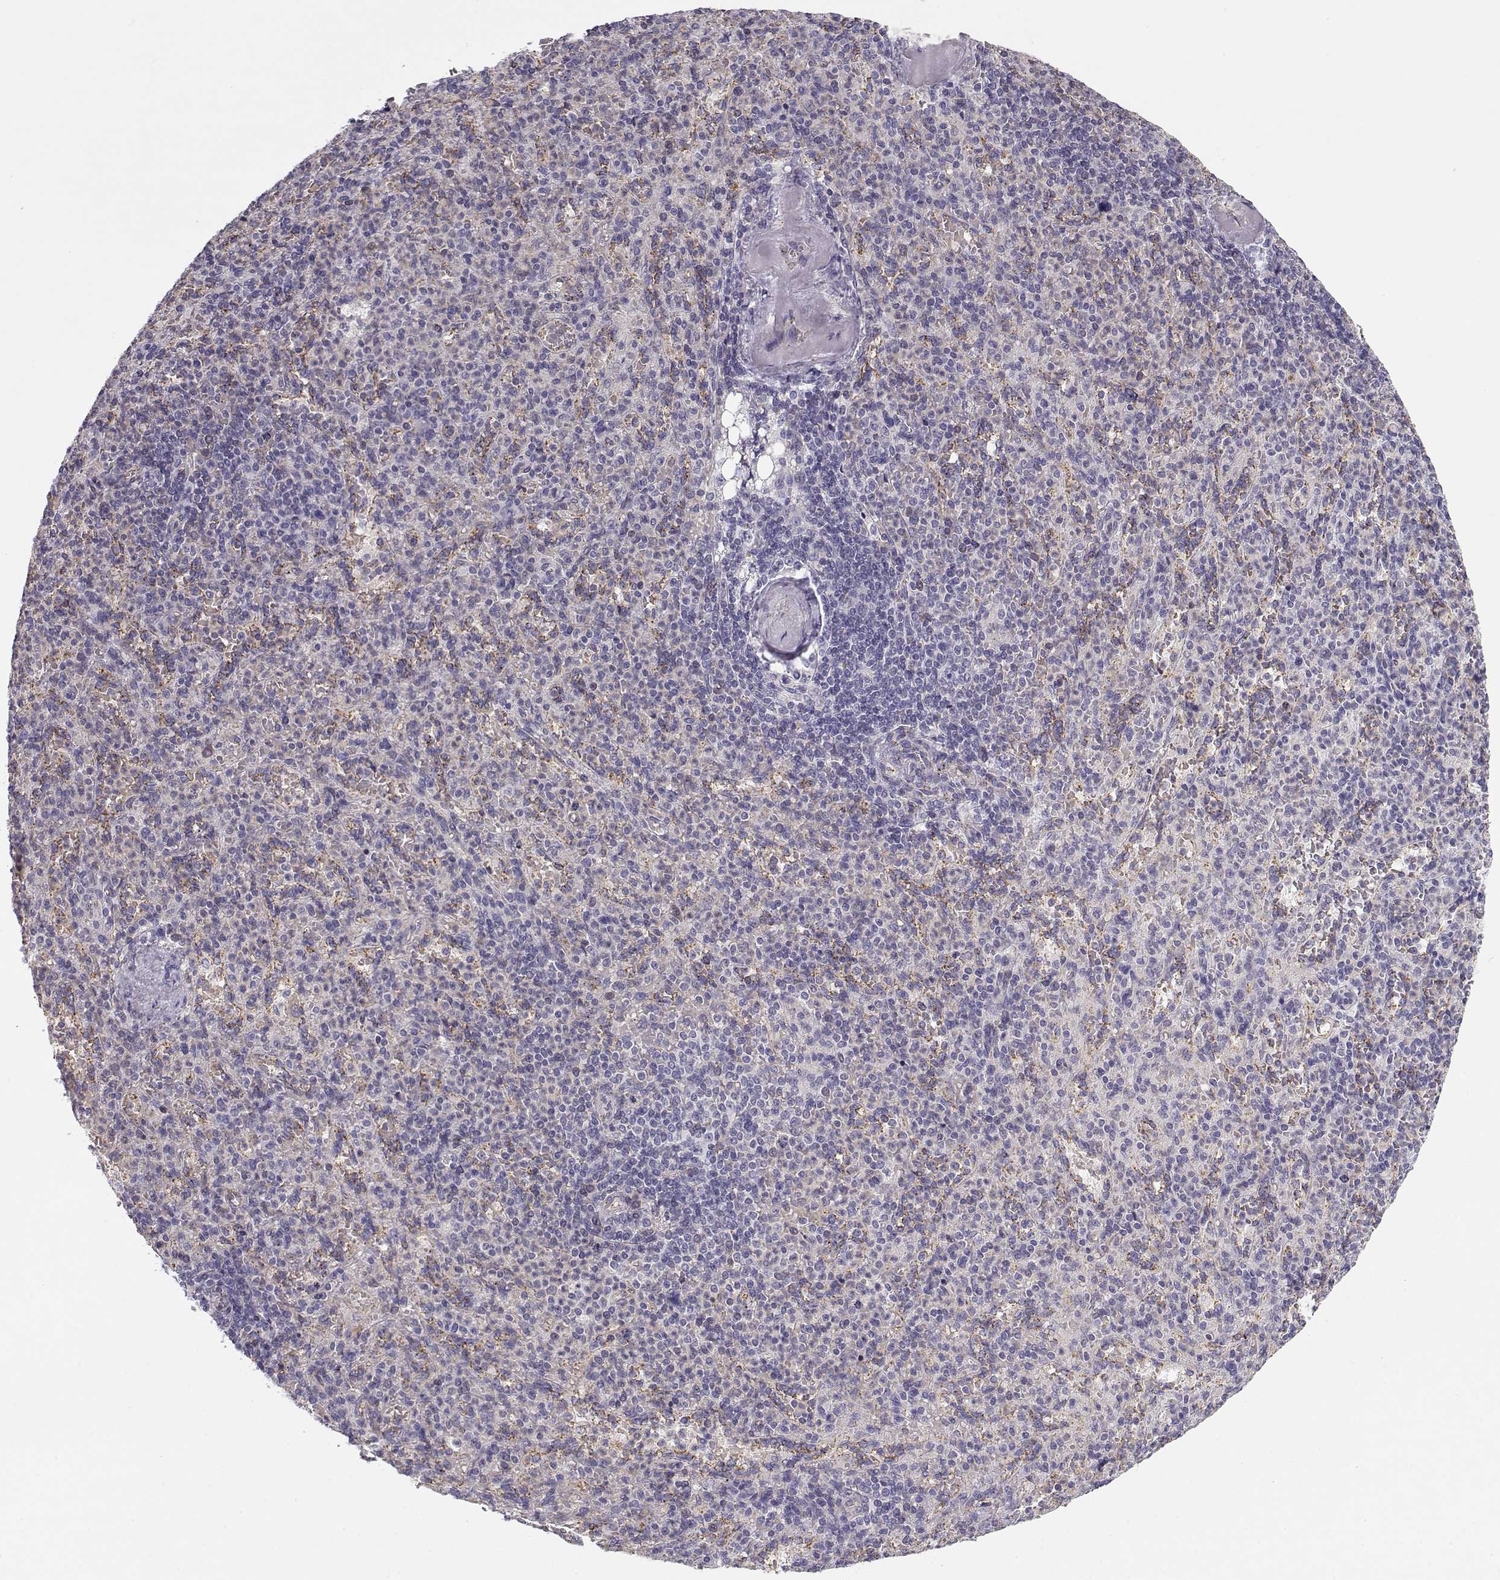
{"staining": {"intensity": "negative", "quantity": "none", "location": "none"}, "tissue": "spleen", "cell_type": "Cells in red pulp", "image_type": "normal", "snomed": [{"axis": "morphology", "description": "Normal tissue, NOS"}, {"axis": "topography", "description": "Spleen"}], "caption": "DAB immunohistochemical staining of benign human spleen displays no significant positivity in cells in red pulp.", "gene": "MYO1A", "patient": {"sex": "female", "age": 74}}